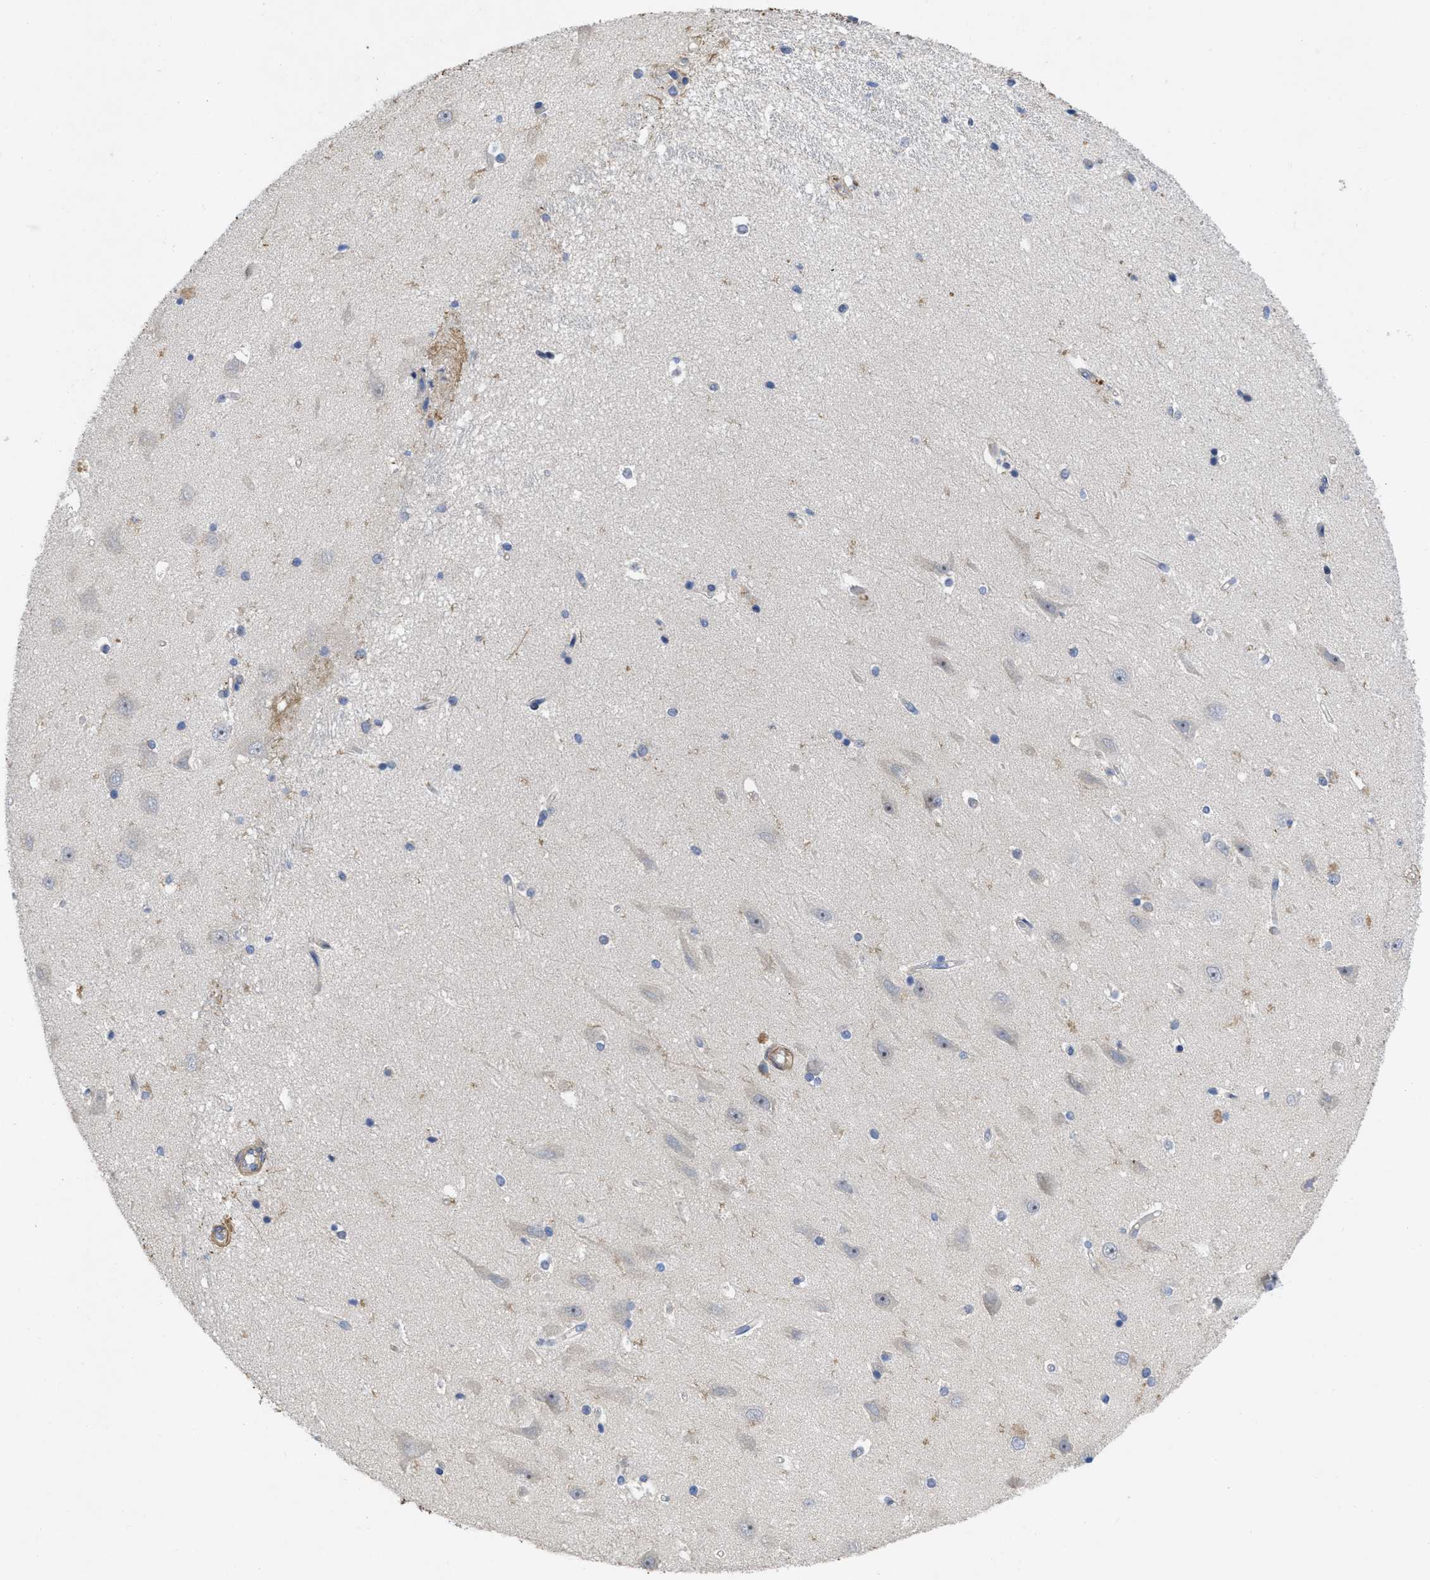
{"staining": {"intensity": "weak", "quantity": "<25%", "location": "cytoplasmic/membranous"}, "tissue": "hippocampus", "cell_type": "Glial cells", "image_type": "normal", "snomed": [{"axis": "morphology", "description": "Normal tissue, NOS"}, {"axis": "topography", "description": "Hippocampus"}], "caption": "Image shows no significant protein expression in glial cells of unremarkable hippocampus.", "gene": "ARHGEF26", "patient": {"sex": "male", "age": 45}}